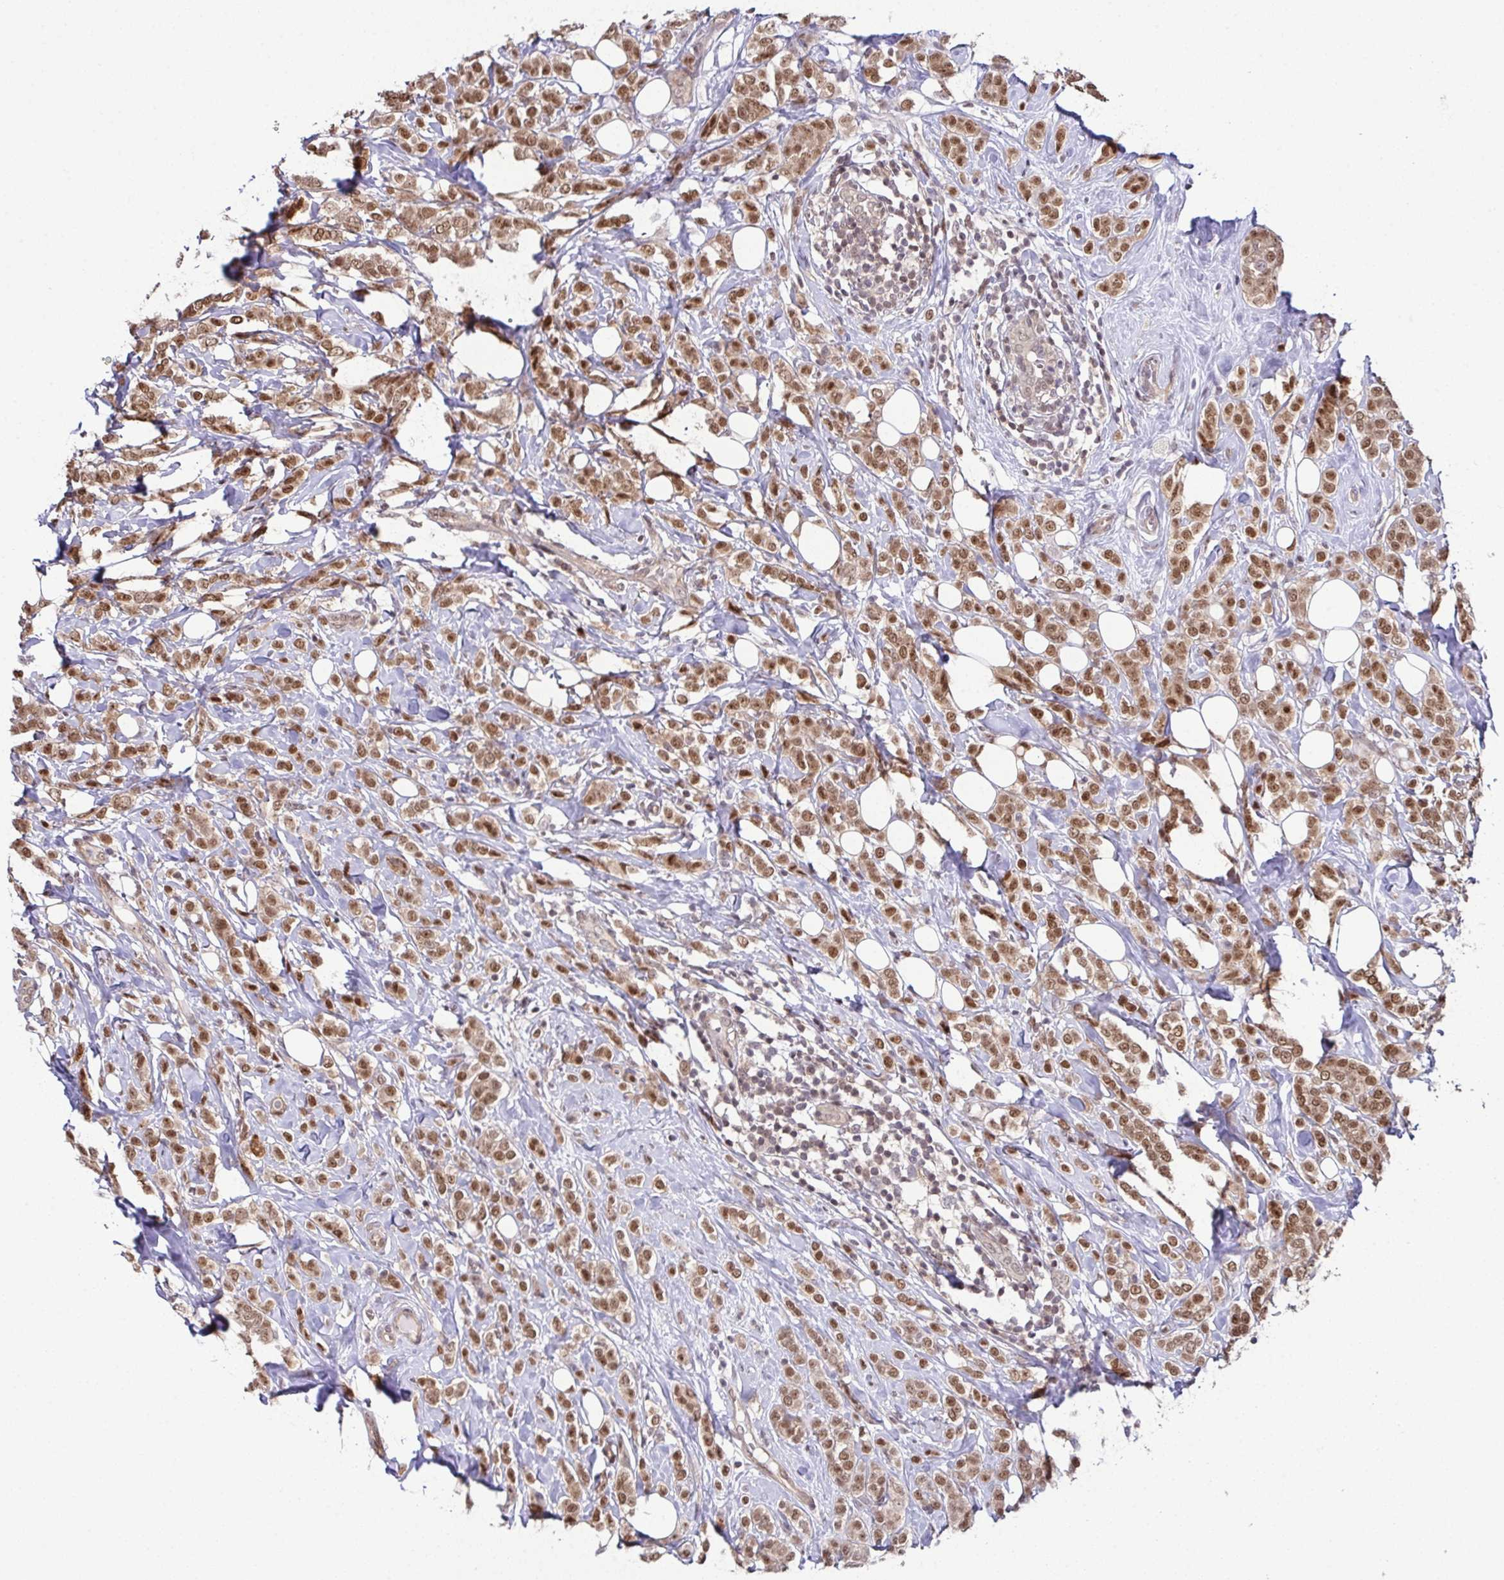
{"staining": {"intensity": "moderate", "quantity": ">75%", "location": "nuclear"}, "tissue": "breast cancer", "cell_type": "Tumor cells", "image_type": "cancer", "snomed": [{"axis": "morphology", "description": "Lobular carcinoma"}, {"axis": "topography", "description": "Breast"}], "caption": "This micrograph displays lobular carcinoma (breast) stained with immunohistochemistry to label a protein in brown. The nuclear of tumor cells show moderate positivity for the protein. Nuclei are counter-stained blue.", "gene": "DNAJB1", "patient": {"sex": "female", "age": 49}}